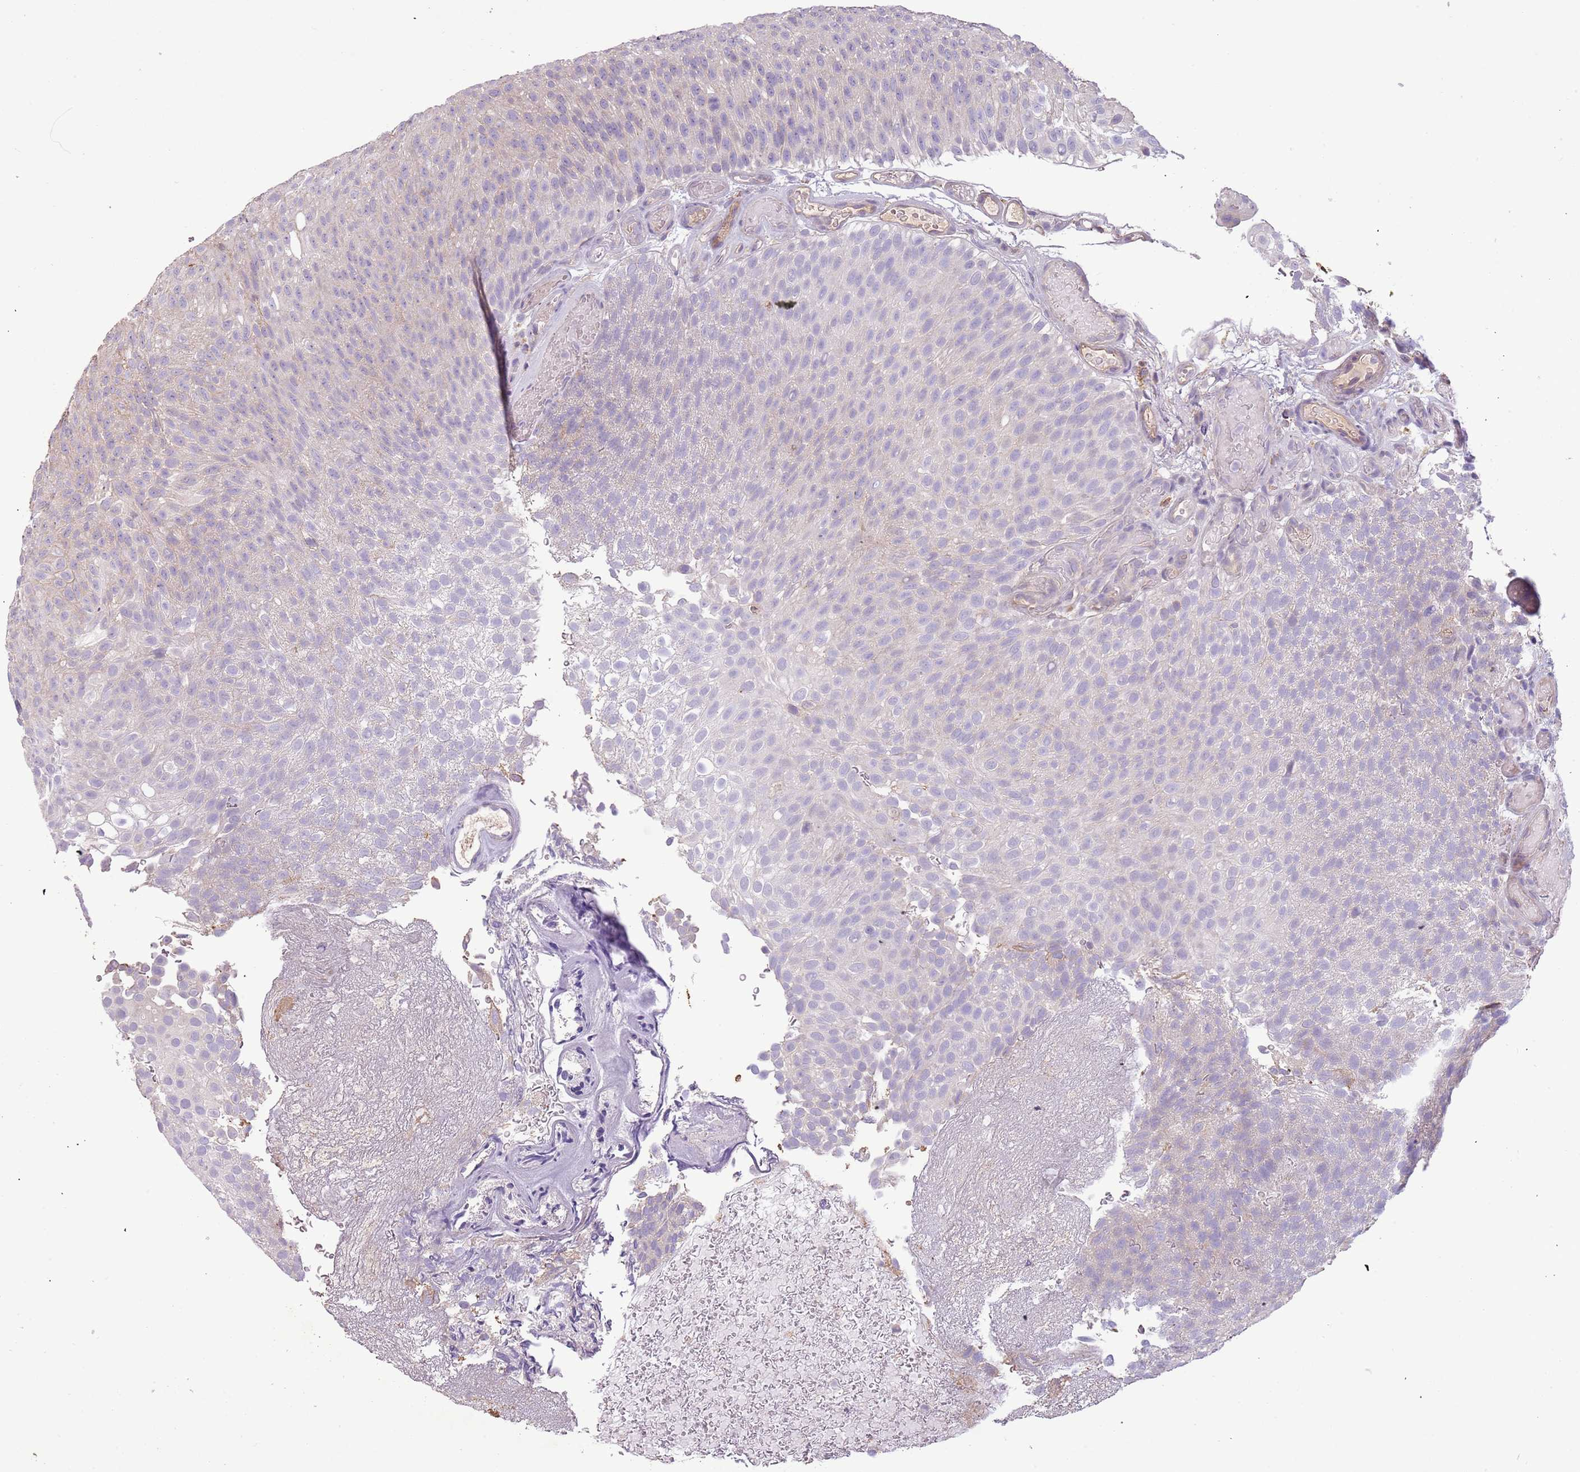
{"staining": {"intensity": "negative", "quantity": "none", "location": "none"}, "tissue": "urothelial cancer", "cell_type": "Tumor cells", "image_type": "cancer", "snomed": [{"axis": "morphology", "description": "Urothelial carcinoma, Low grade"}, {"axis": "topography", "description": "Urinary bladder"}], "caption": "Tumor cells are negative for protein expression in human urothelial carcinoma (low-grade).", "gene": "FECH", "patient": {"sex": "male", "age": 78}}